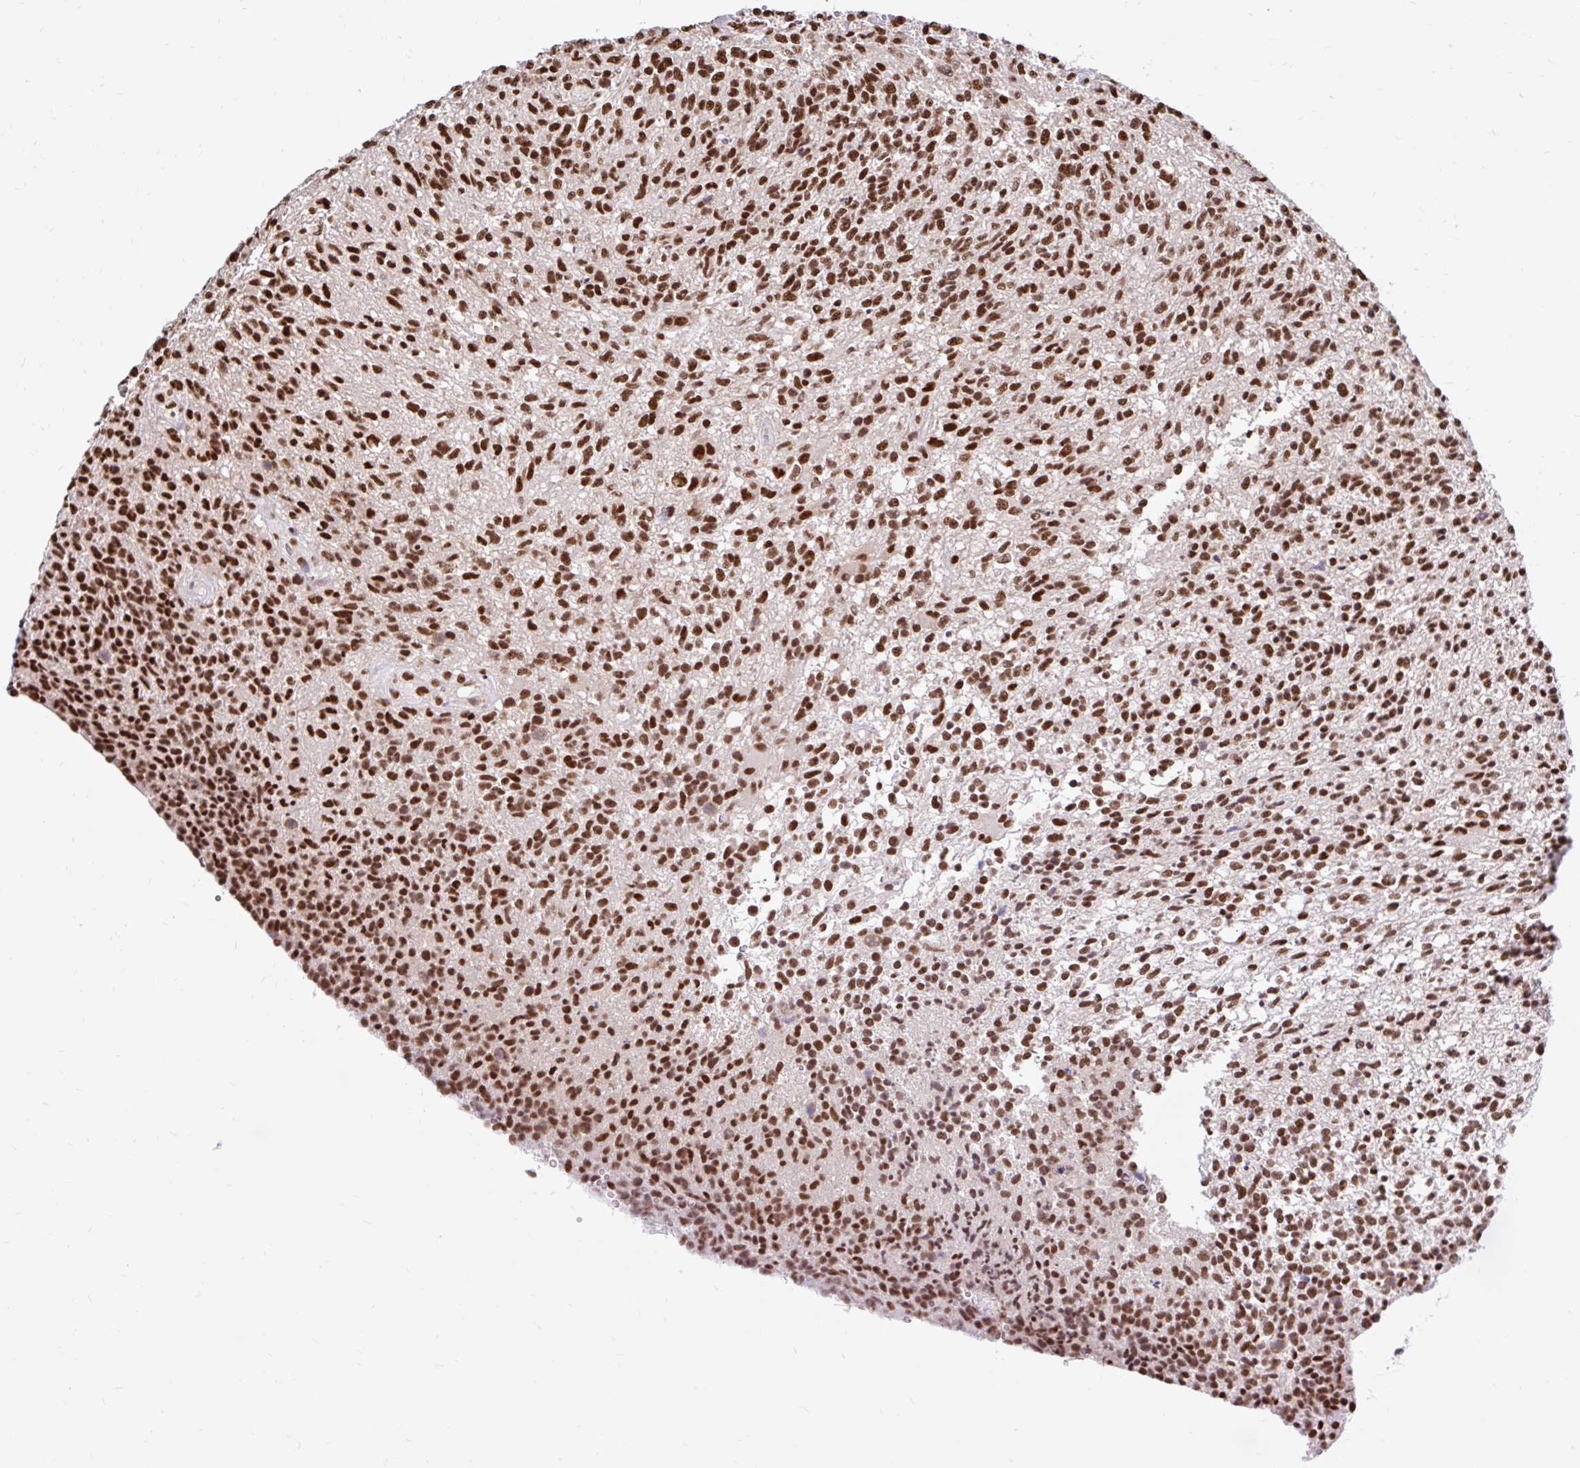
{"staining": {"intensity": "strong", "quantity": ">75%", "location": "nuclear"}, "tissue": "glioma", "cell_type": "Tumor cells", "image_type": "cancer", "snomed": [{"axis": "morphology", "description": "Glioma, malignant, High grade"}, {"axis": "topography", "description": "Brain"}], "caption": "Malignant glioma (high-grade) stained with immunohistochemistry (IHC) exhibits strong nuclear positivity in about >75% of tumor cells.", "gene": "ABCA9", "patient": {"sex": "male", "age": 56}}